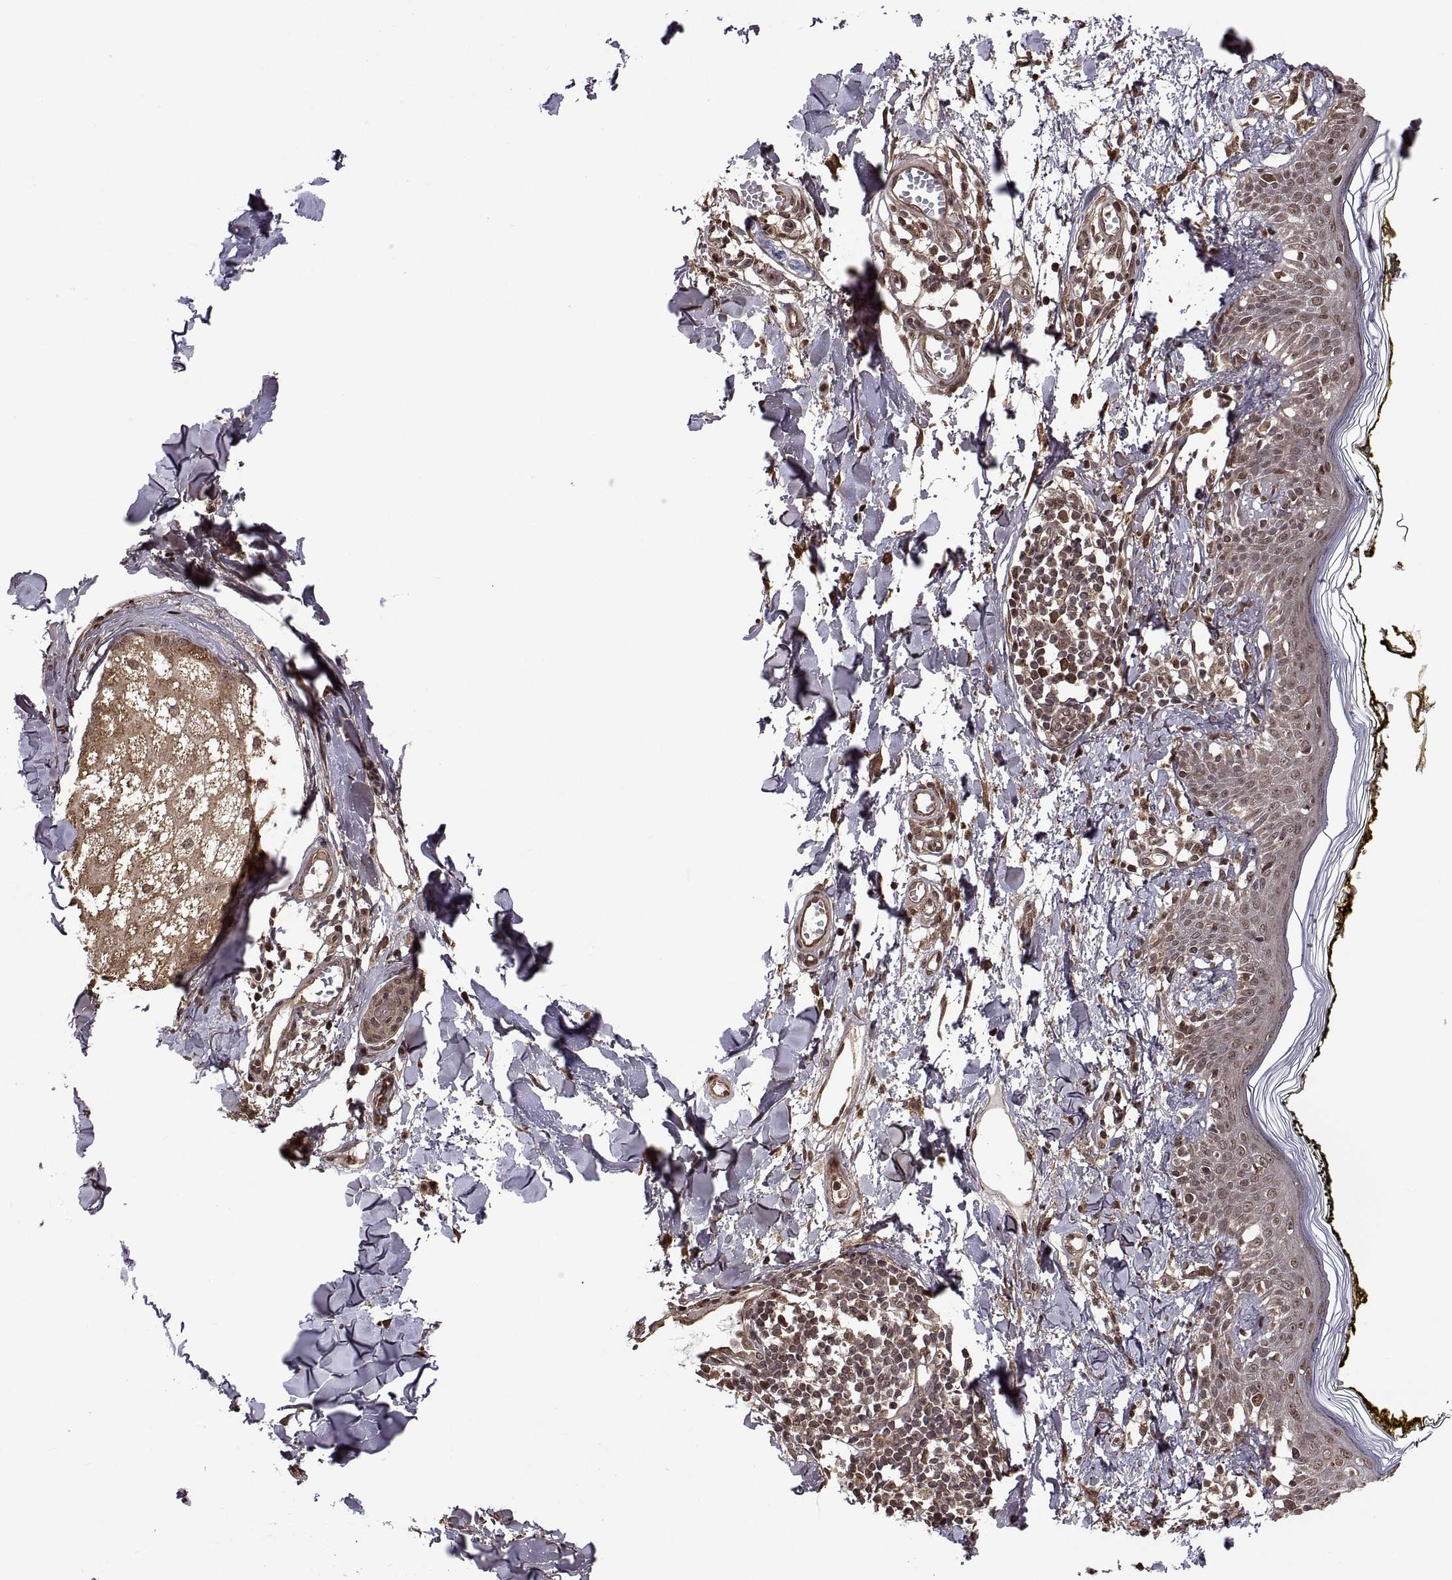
{"staining": {"intensity": "moderate", "quantity": "25%-75%", "location": "cytoplasmic/membranous,nuclear"}, "tissue": "skin", "cell_type": "Fibroblasts", "image_type": "normal", "snomed": [{"axis": "morphology", "description": "Normal tissue, NOS"}, {"axis": "topography", "description": "Skin"}], "caption": "Immunohistochemical staining of benign skin exhibits moderate cytoplasmic/membranous,nuclear protein expression in about 25%-75% of fibroblasts. (DAB (3,3'-diaminobenzidine) IHC with brightfield microscopy, high magnification).", "gene": "ZNRF2", "patient": {"sex": "male", "age": 76}}